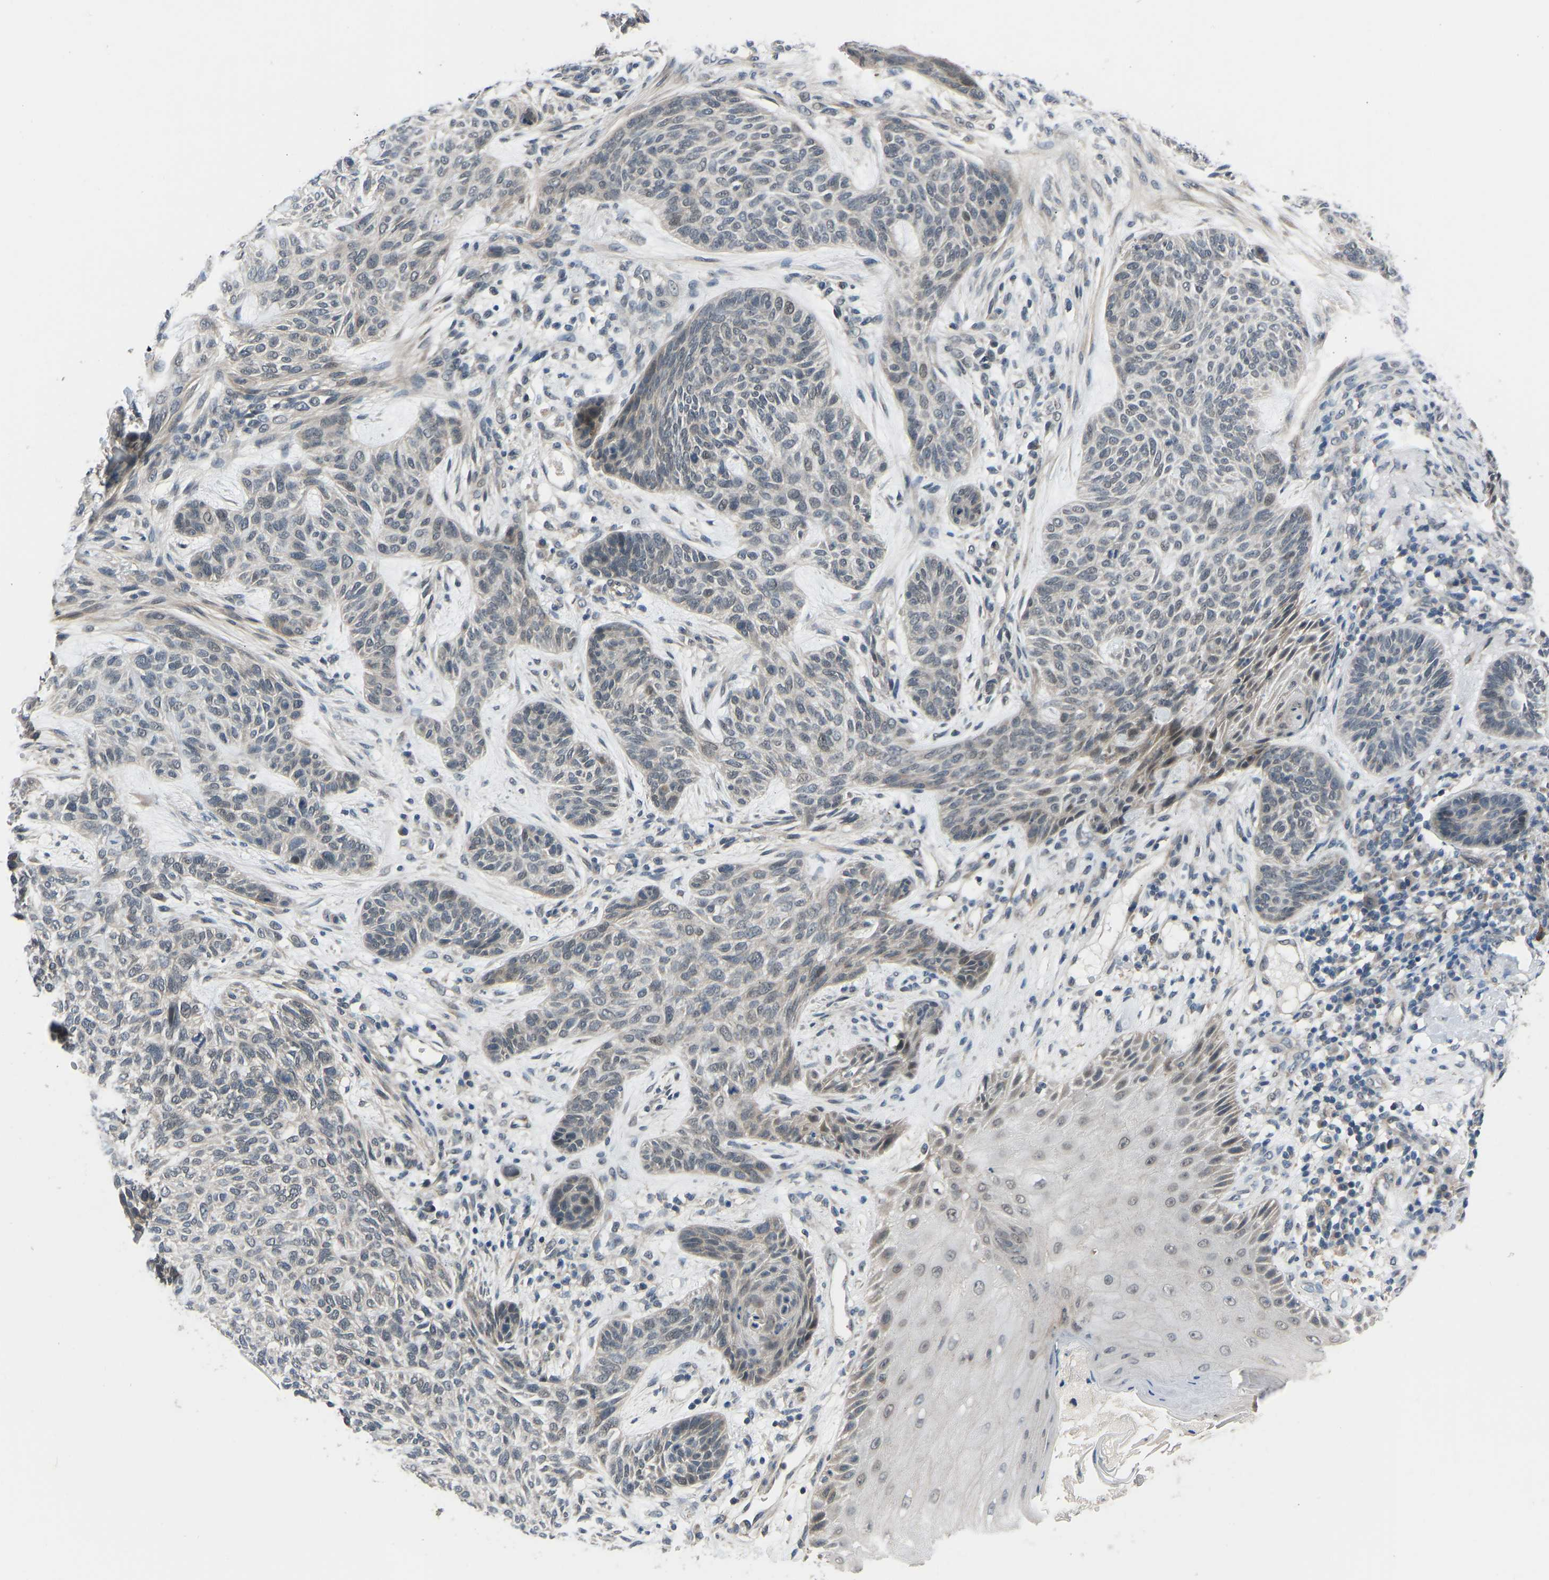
{"staining": {"intensity": "negative", "quantity": "none", "location": "none"}, "tissue": "skin cancer", "cell_type": "Tumor cells", "image_type": "cancer", "snomed": [{"axis": "morphology", "description": "Basal cell carcinoma"}, {"axis": "topography", "description": "Skin"}], "caption": "Immunohistochemistry of human skin basal cell carcinoma shows no expression in tumor cells.", "gene": "CDK2AP1", "patient": {"sex": "male", "age": 55}}